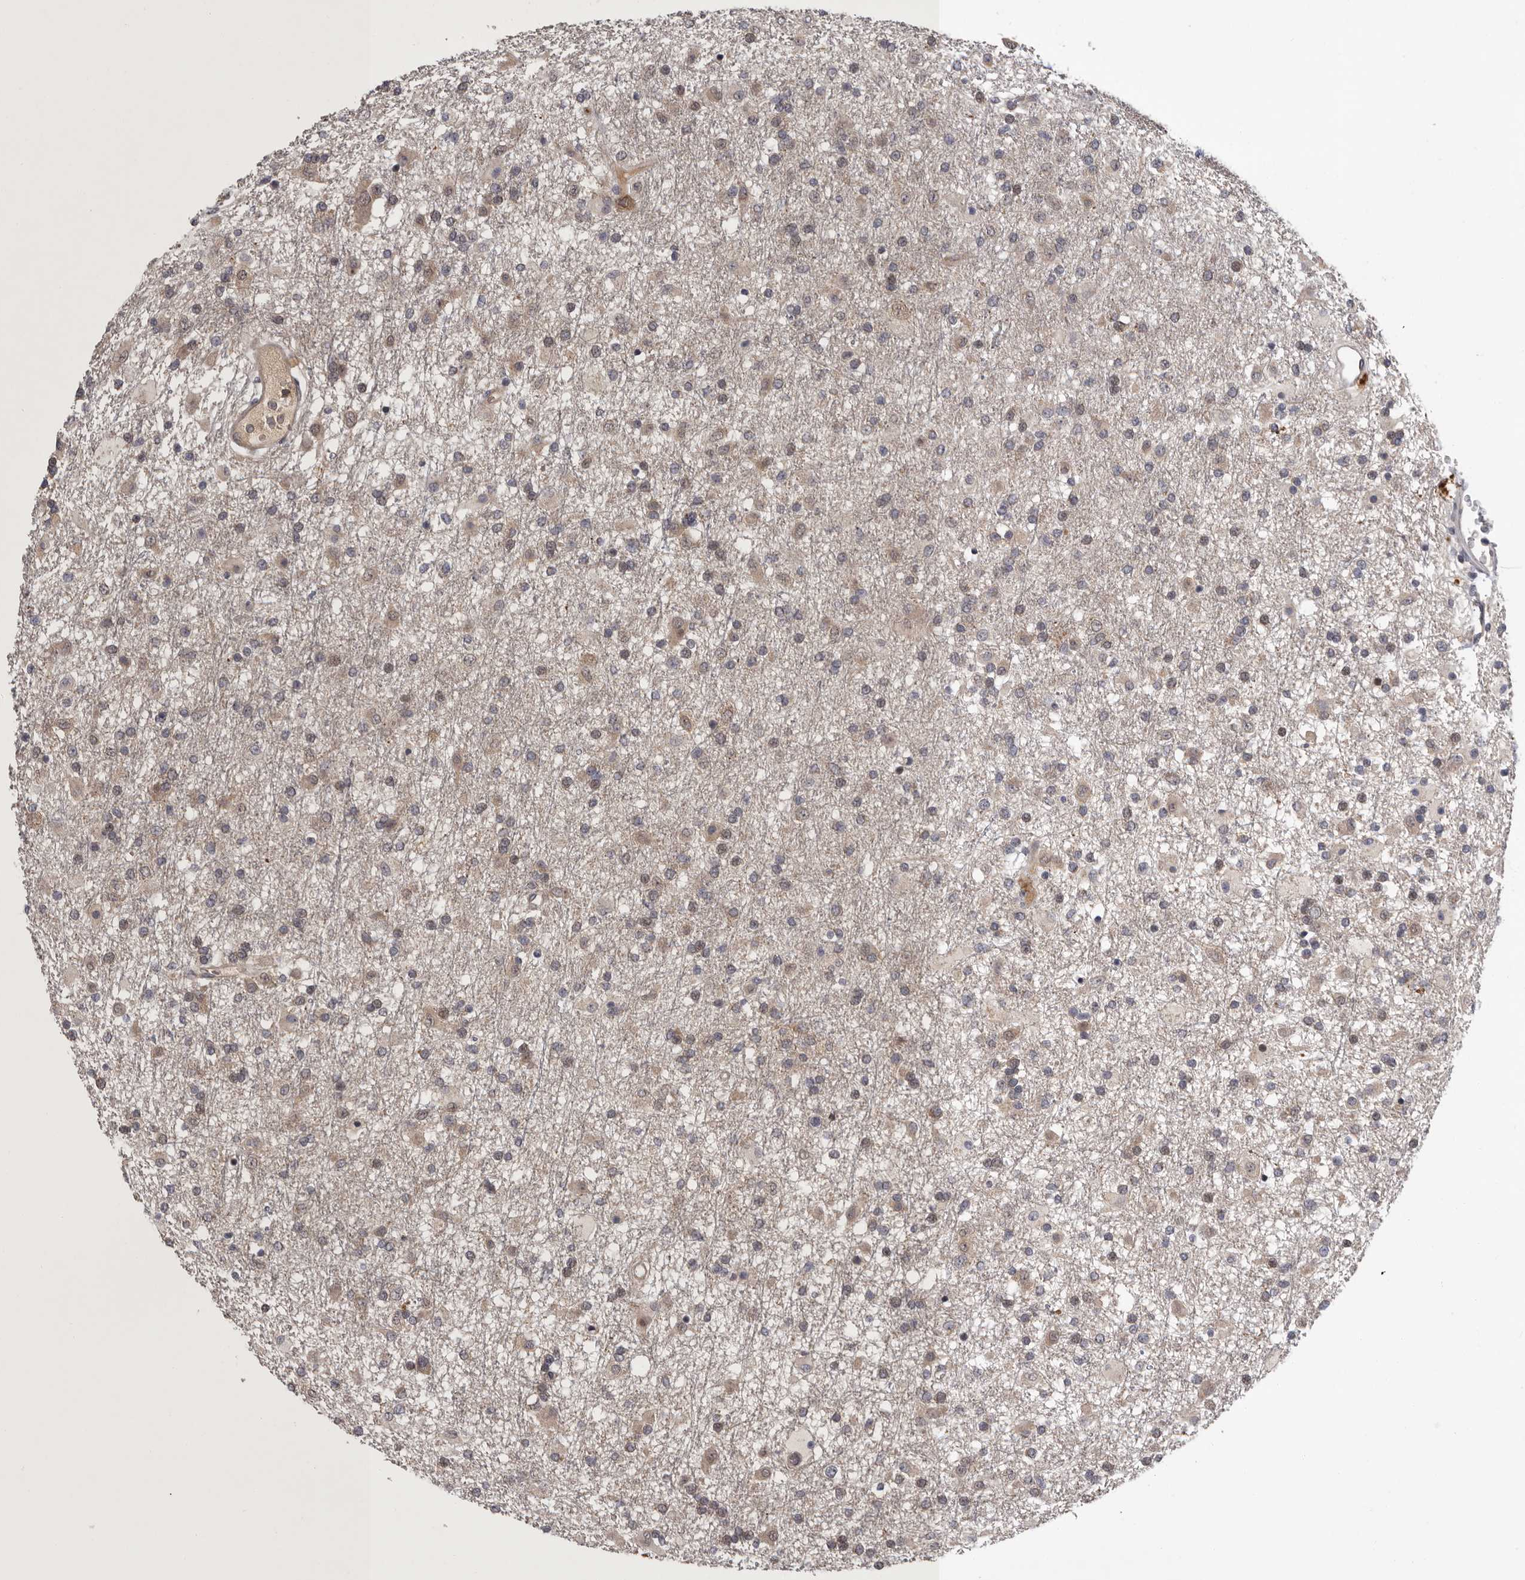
{"staining": {"intensity": "weak", "quantity": "25%-75%", "location": "cytoplasmic/membranous,nuclear"}, "tissue": "glioma", "cell_type": "Tumor cells", "image_type": "cancer", "snomed": [{"axis": "morphology", "description": "Glioma, malignant, Low grade"}, {"axis": "topography", "description": "Brain"}], "caption": "Malignant glioma (low-grade) stained with a brown dye reveals weak cytoplasmic/membranous and nuclear positive positivity in approximately 25%-75% of tumor cells.", "gene": "MED8", "patient": {"sex": "male", "age": 65}}